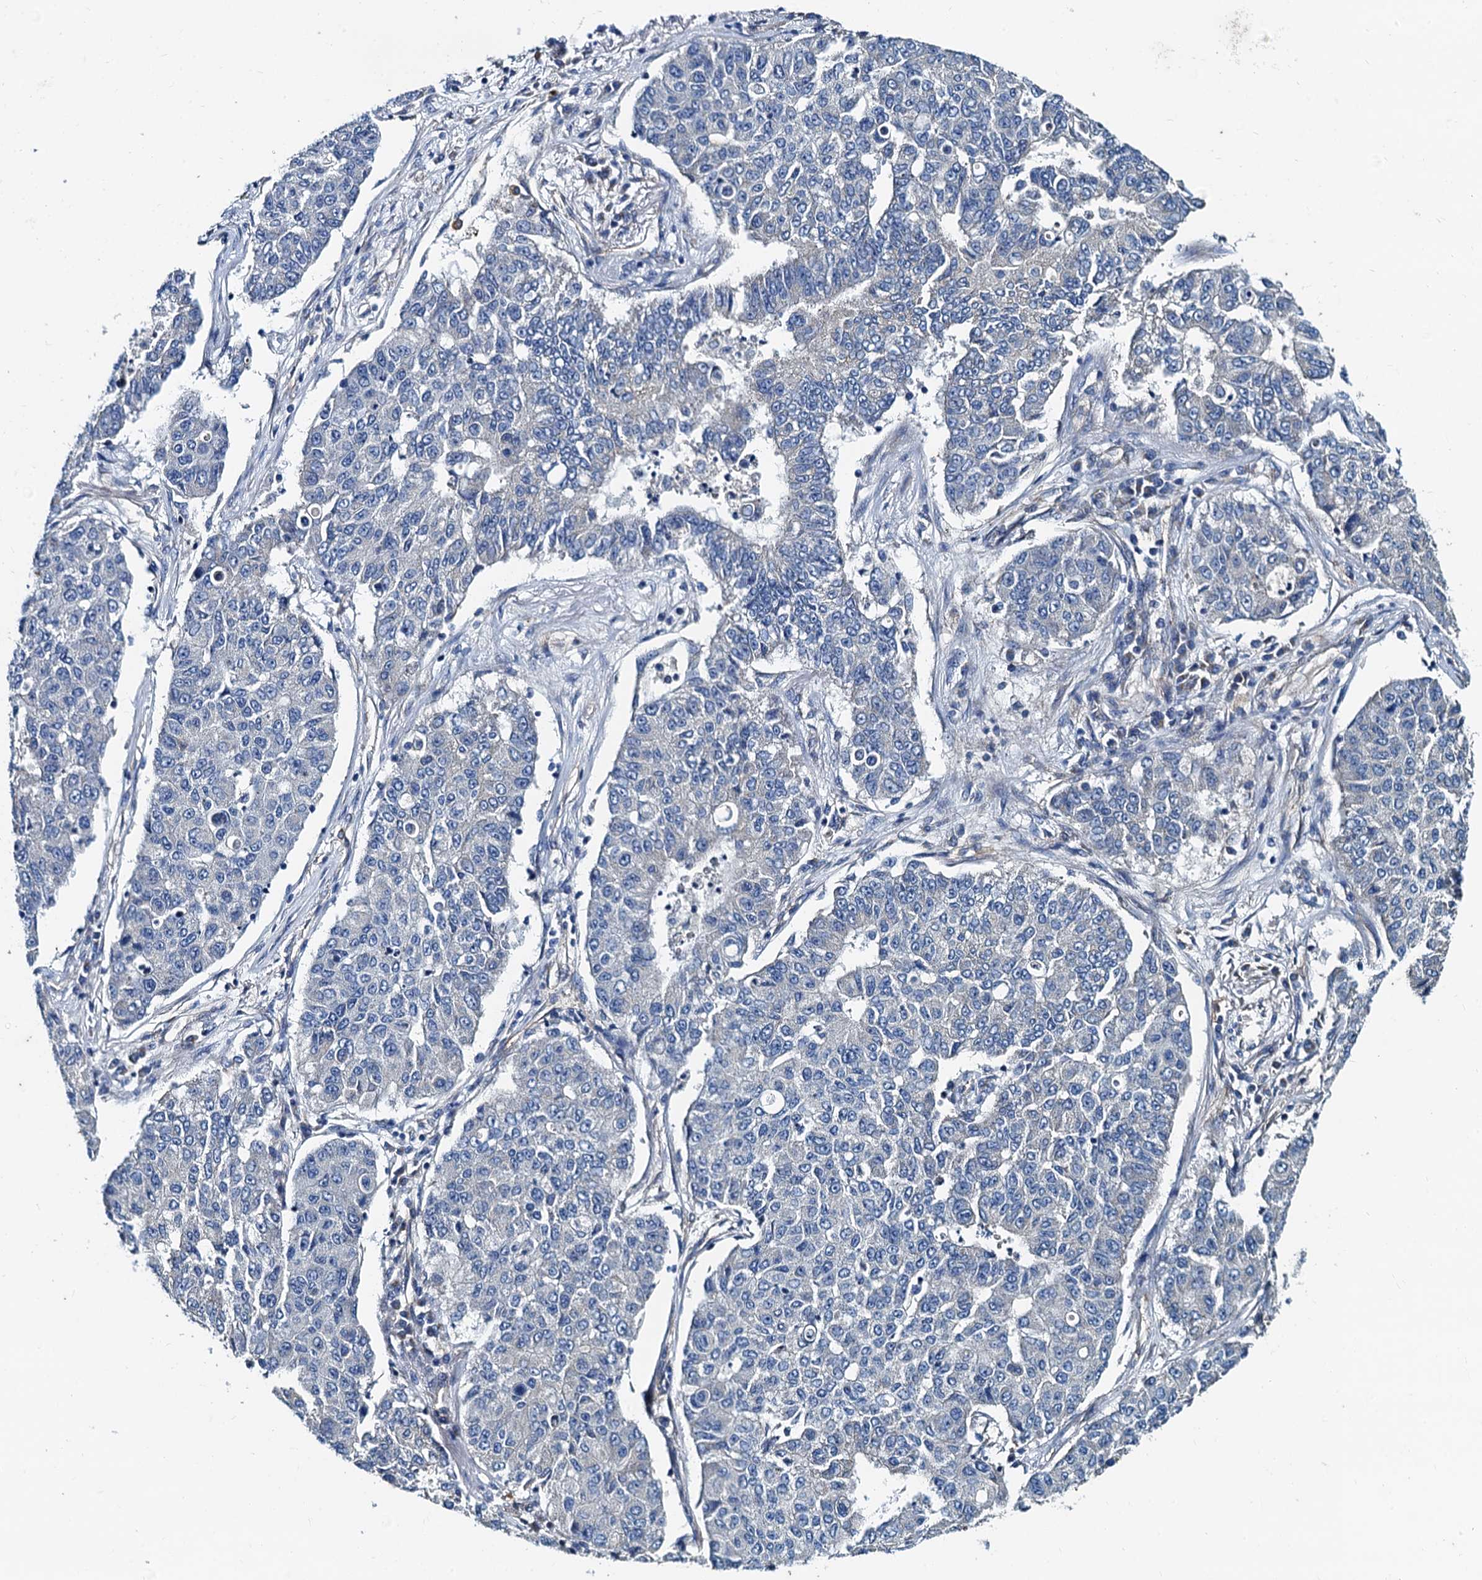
{"staining": {"intensity": "negative", "quantity": "none", "location": "none"}, "tissue": "lung cancer", "cell_type": "Tumor cells", "image_type": "cancer", "snomed": [{"axis": "morphology", "description": "Squamous cell carcinoma, NOS"}, {"axis": "topography", "description": "Lung"}], "caption": "Immunohistochemical staining of squamous cell carcinoma (lung) reveals no significant expression in tumor cells.", "gene": "NGRN", "patient": {"sex": "male", "age": 74}}